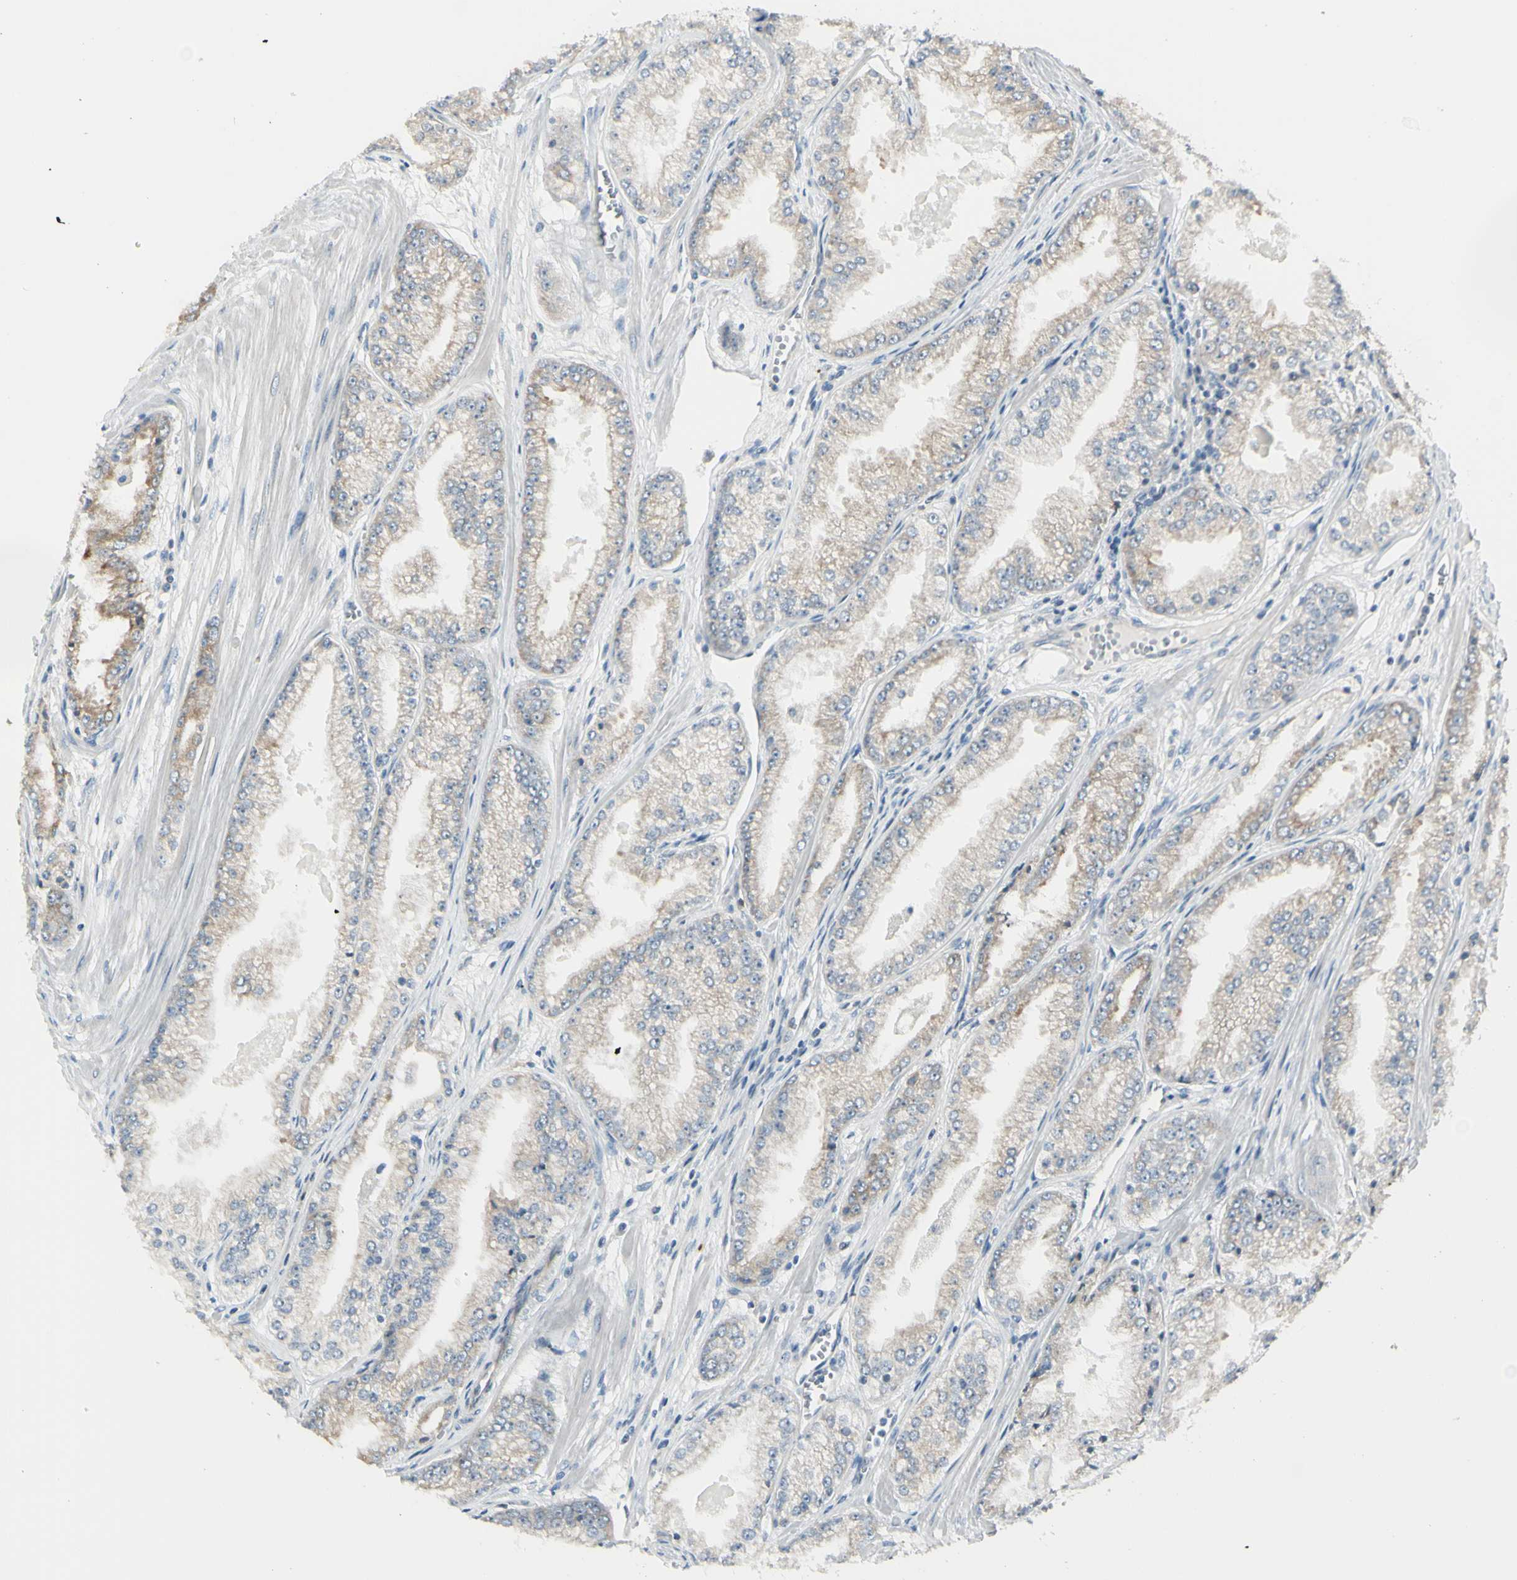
{"staining": {"intensity": "weak", "quantity": "25%-75%", "location": "cytoplasmic/membranous"}, "tissue": "prostate cancer", "cell_type": "Tumor cells", "image_type": "cancer", "snomed": [{"axis": "morphology", "description": "Adenocarcinoma, High grade"}, {"axis": "topography", "description": "Prostate"}], "caption": "High-magnification brightfield microscopy of prostate adenocarcinoma (high-grade) stained with DAB (3,3'-diaminobenzidine) (brown) and counterstained with hematoxylin (blue). tumor cells exhibit weak cytoplasmic/membranous positivity is seen in about25%-75% of cells.", "gene": "SELENOS", "patient": {"sex": "male", "age": 61}}